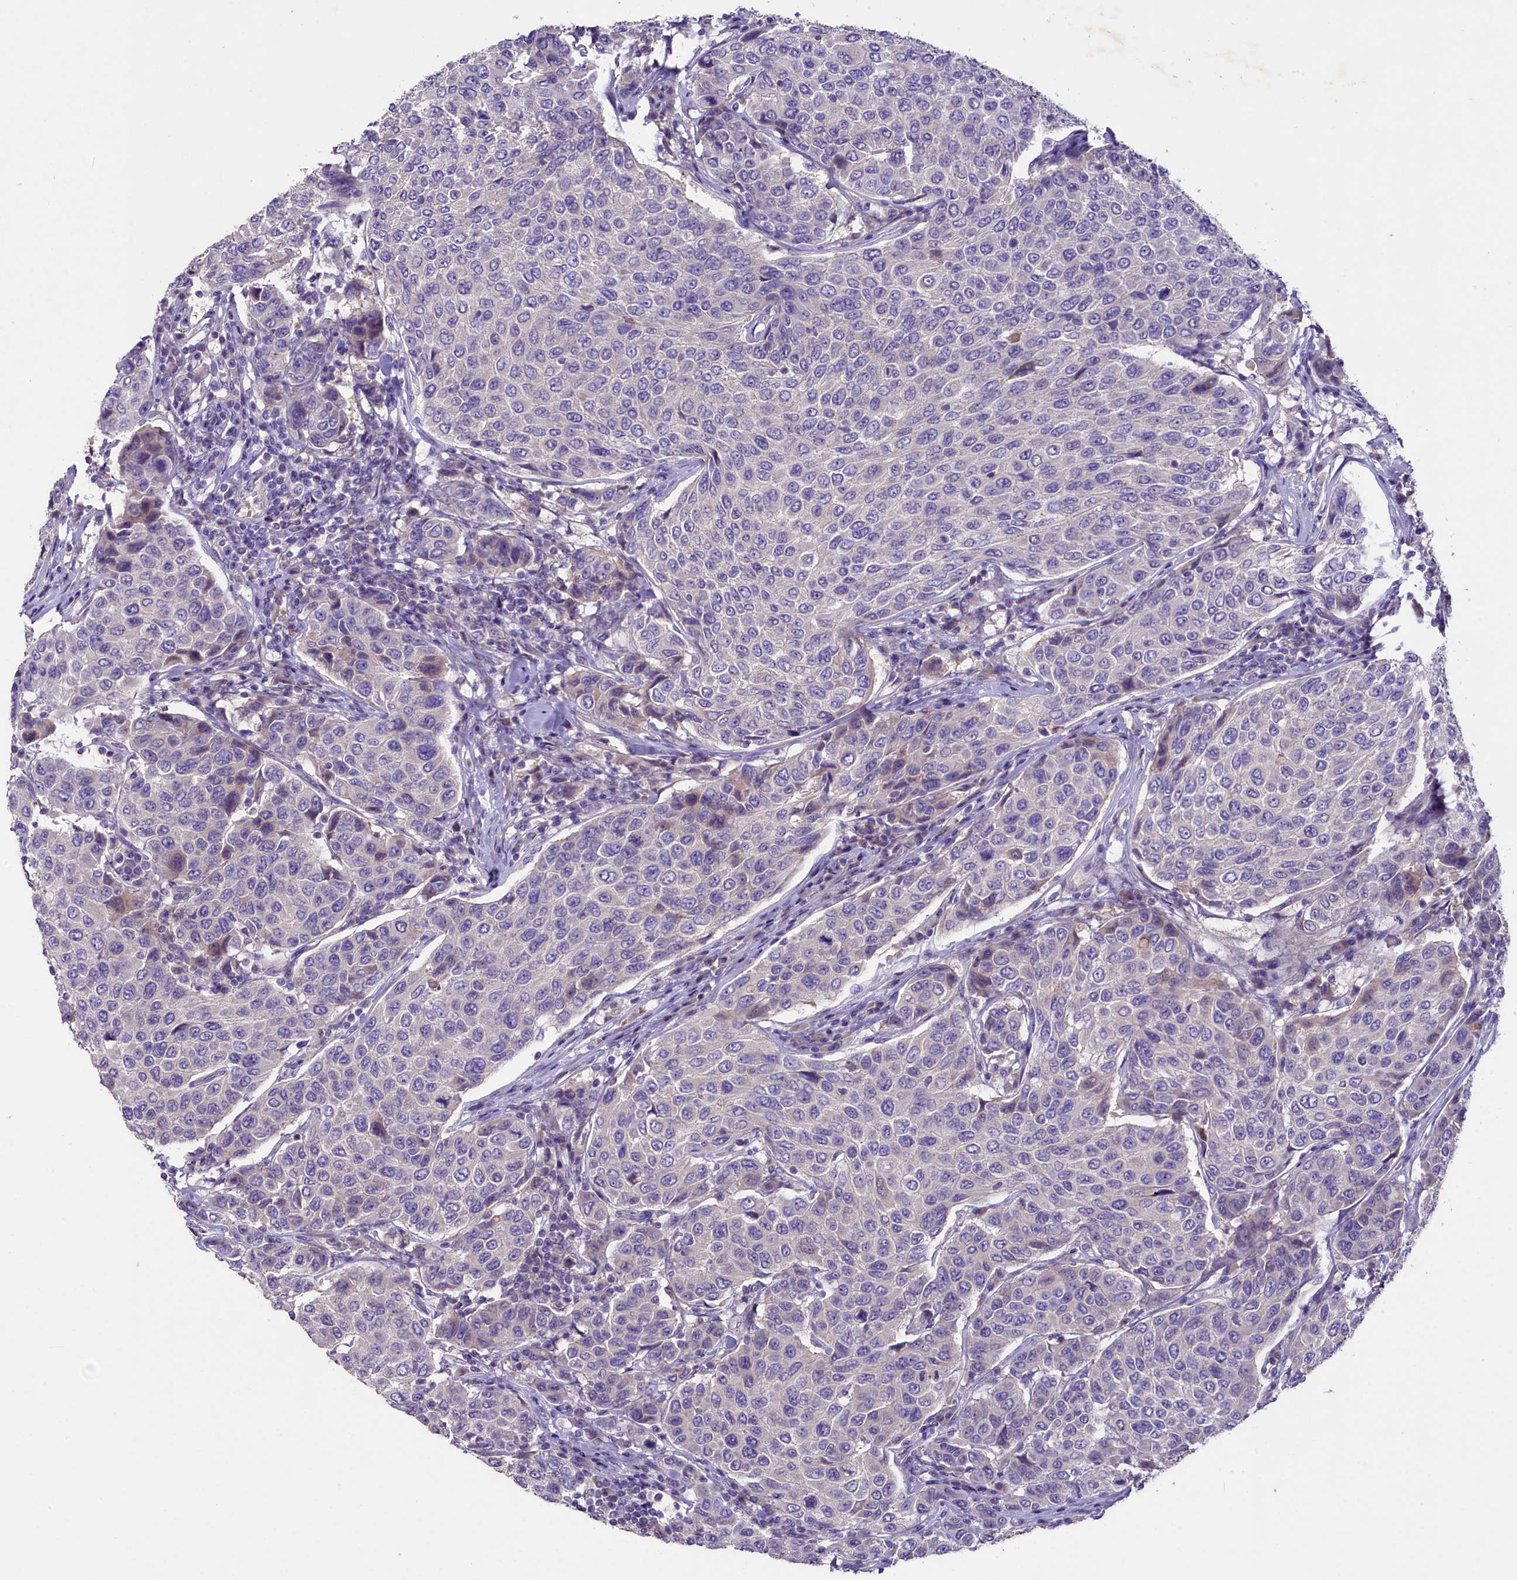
{"staining": {"intensity": "negative", "quantity": "none", "location": "none"}, "tissue": "breast cancer", "cell_type": "Tumor cells", "image_type": "cancer", "snomed": [{"axis": "morphology", "description": "Duct carcinoma"}, {"axis": "topography", "description": "Breast"}], "caption": "An immunohistochemistry photomicrograph of breast cancer (intraductal carcinoma) is shown. There is no staining in tumor cells of breast cancer (intraductal carcinoma). Brightfield microscopy of immunohistochemistry (IHC) stained with DAB (3,3'-diaminobenzidine) (brown) and hematoxylin (blue), captured at high magnification.", "gene": "CD99L2", "patient": {"sex": "female", "age": 55}}